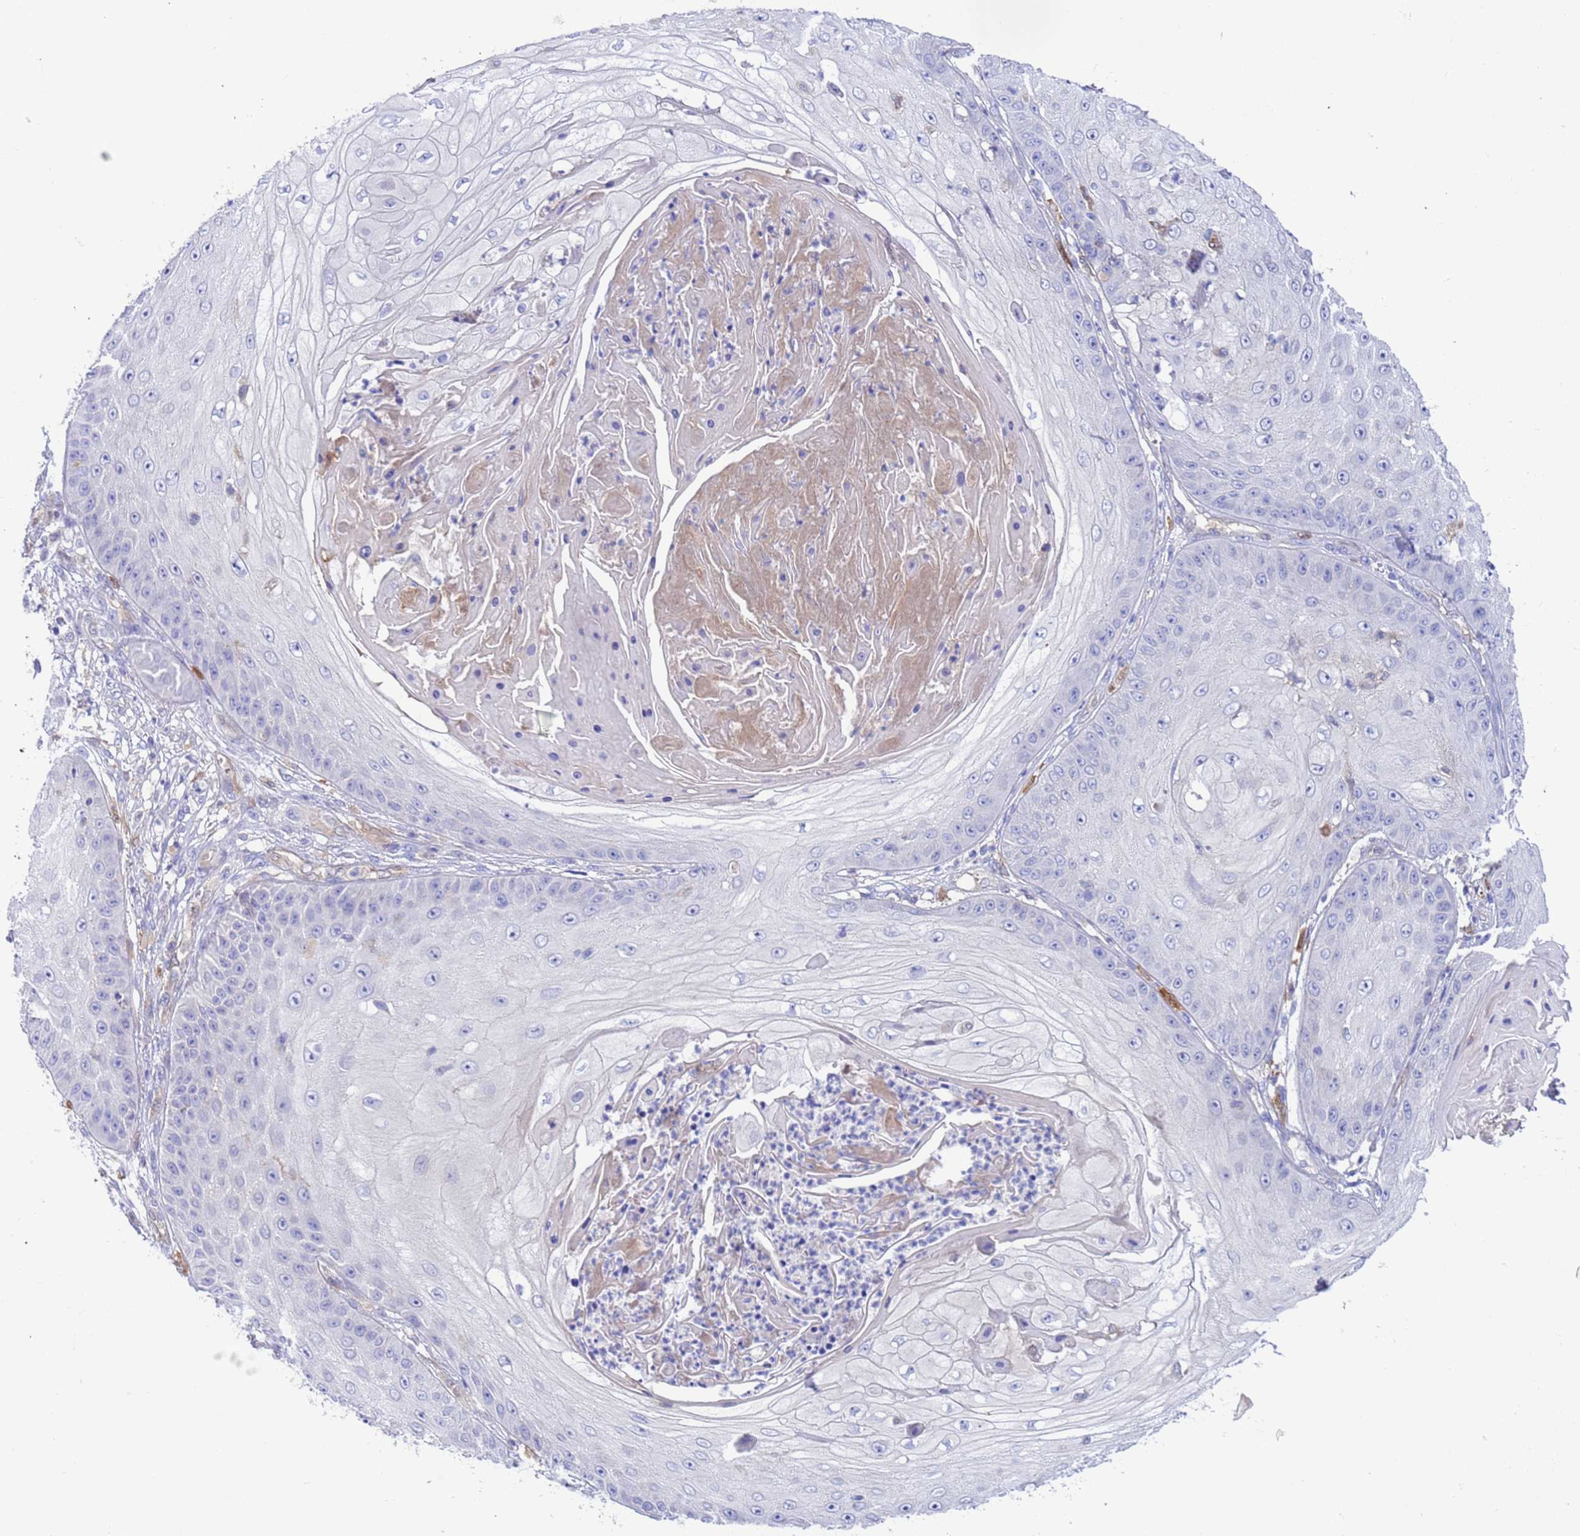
{"staining": {"intensity": "negative", "quantity": "none", "location": "none"}, "tissue": "skin cancer", "cell_type": "Tumor cells", "image_type": "cancer", "snomed": [{"axis": "morphology", "description": "Squamous cell carcinoma, NOS"}, {"axis": "topography", "description": "Skin"}], "caption": "Skin cancer (squamous cell carcinoma) was stained to show a protein in brown. There is no significant positivity in tumor cells. (Immunohistochemistry, brightfield microscopy, high magnification).", "gene": "FOXRED1", "patient": {"sex": "male", "age": 70}}